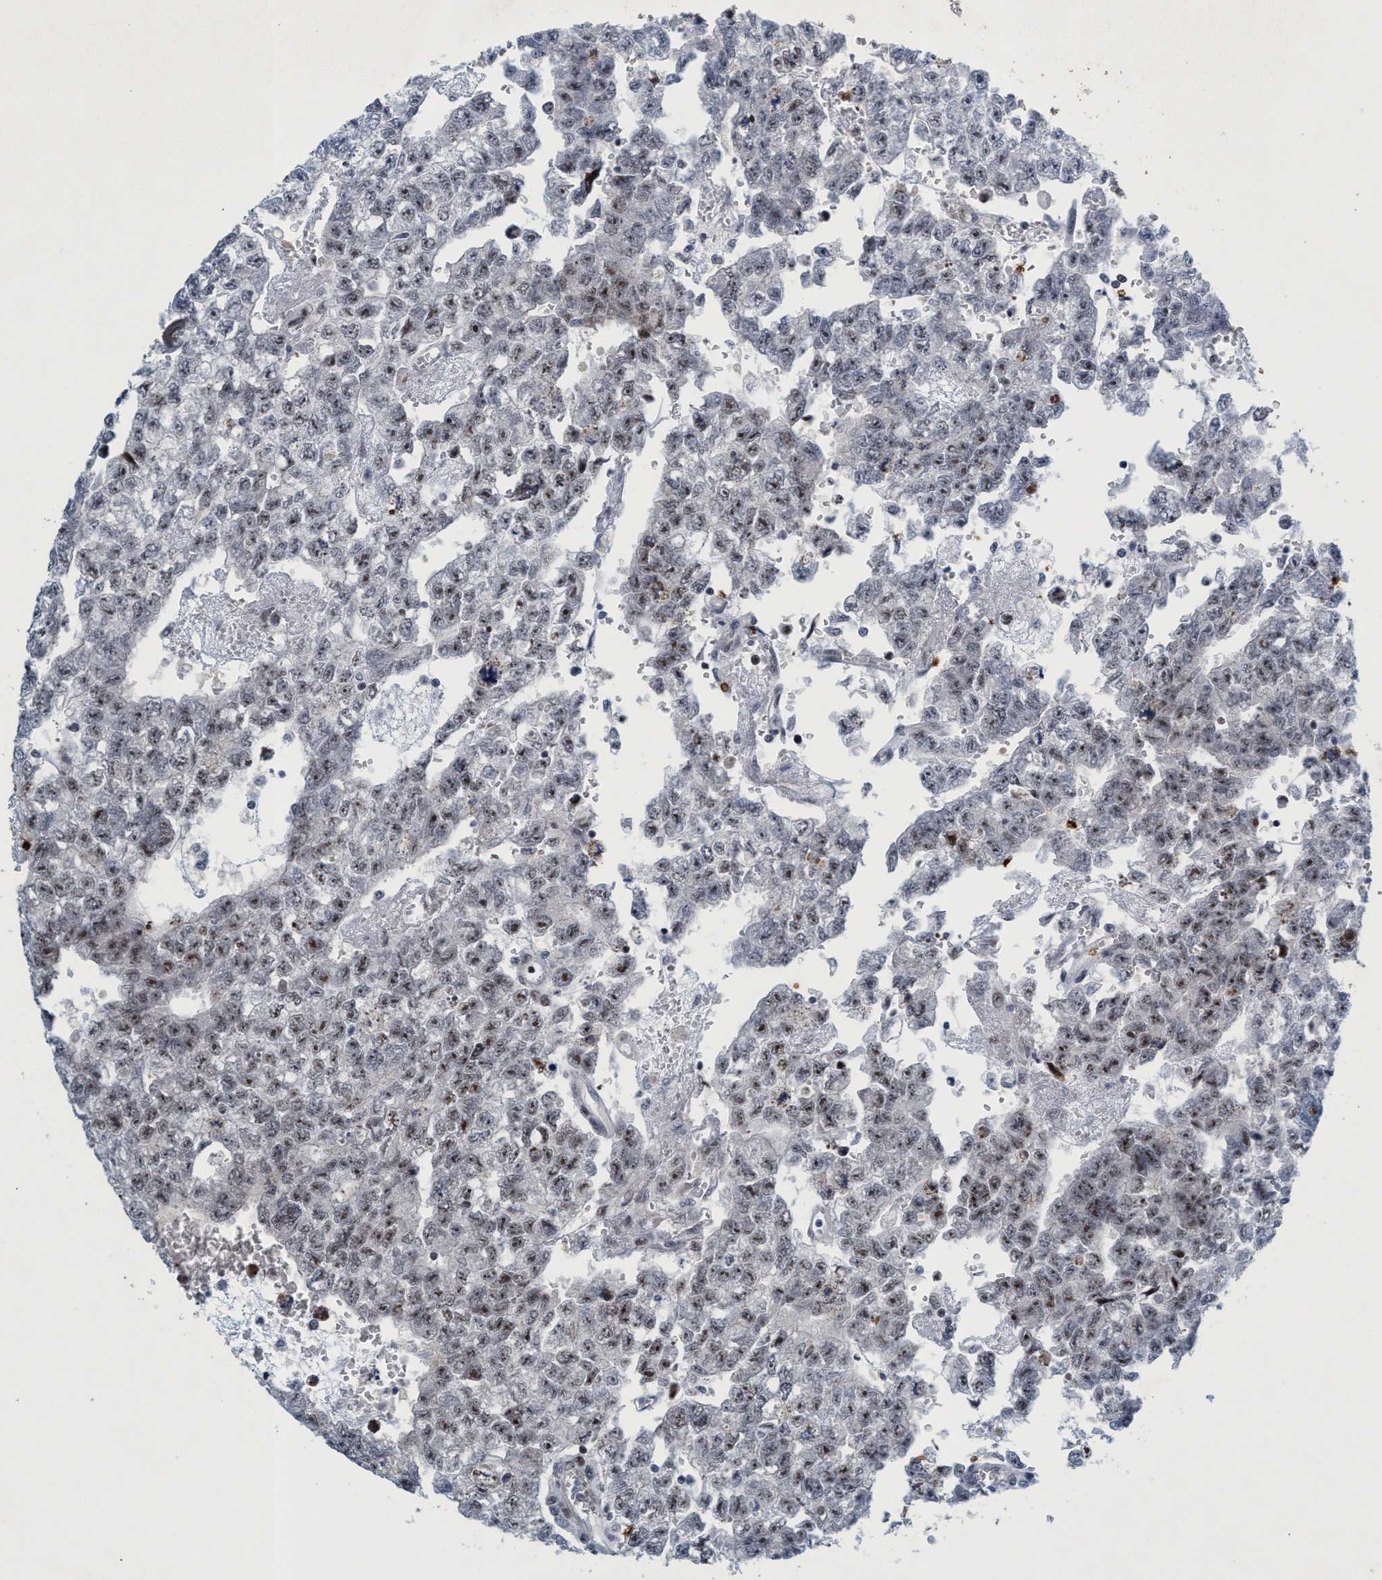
{"staining": {"intensity": "moderate", "quantity": ">75%", "location": "nuclear"}, "tissue": "testis cancer", "cell_type": "Tumor cells", "image_type": "cancer", "snomed": [{"axis": "morphology", "description": "Seminoma, NOS"}, {"axis": "morphology", "description": "Carcinoma, Embryonal, NOS"}, {"axis": "topography", "description": "Testis"}], "caption": "IHC image of neoplastic tissue: human testis embryonal carcinoma stained using IHC displays medium levels of moderate protein expression localized specifically in the nuclear of tumor cells, appearing as a nuclear brown color.", "gene": "CWC27", "patient": {"sex": "male", "age": 38}}